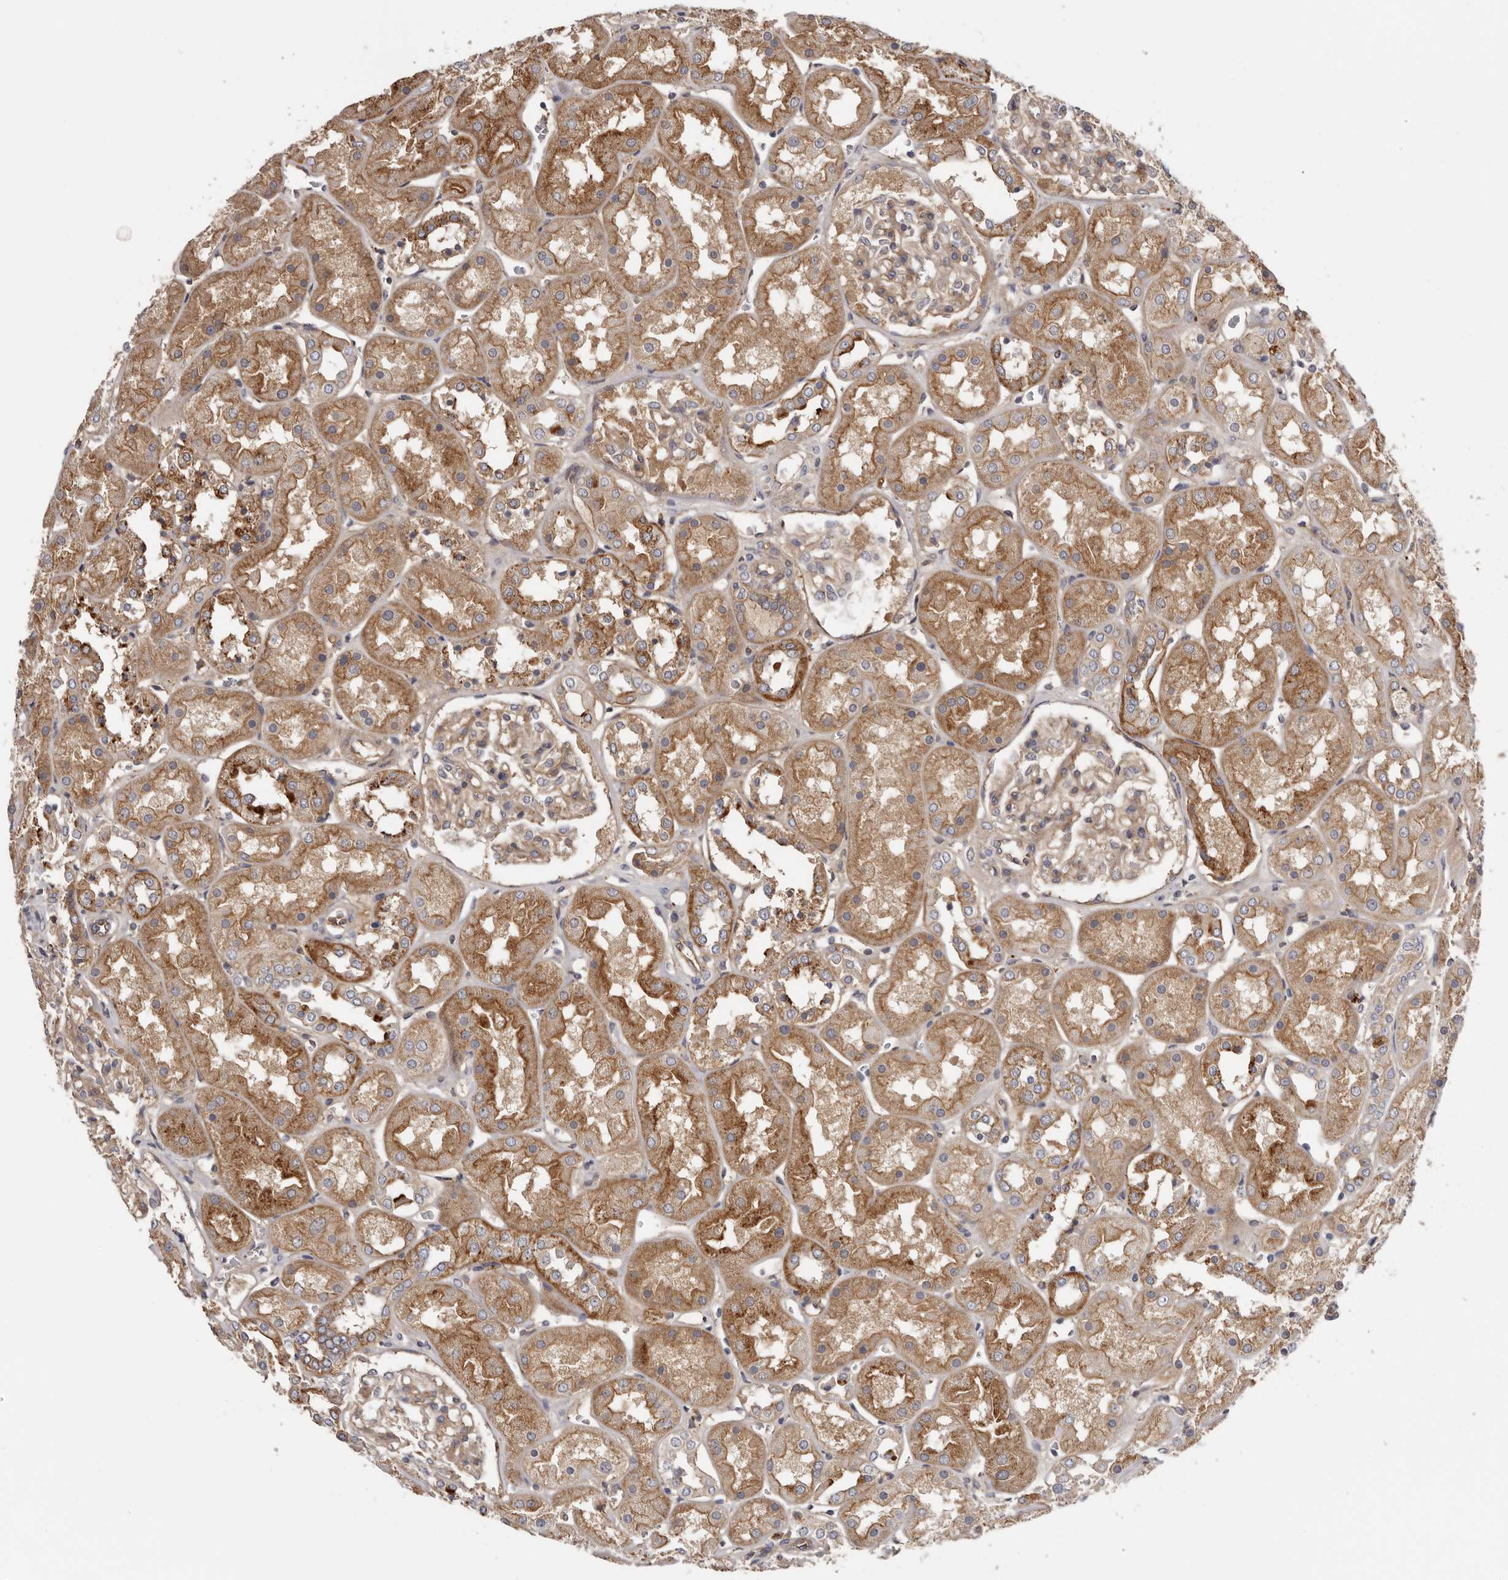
{"staining": {"intensity": "weak", "quantity": "25%-75%", "location": "cytoplasmic/membranous"}, "tissue": "kidney", "cell_type": "Cells in glomeruli", "image_type": "normal", "snomed": [{"axis": "morphology", "description": "Normal tissue, NOS"}, {"axis": "topography", "description": "Kidney"}], "caption": "Cells in glomeruli demonstrate low levels of weak cytoplasmic/membranous staining in approximately 25%-75% of cells in benign human kidney. Using DAB (brown) and hematoxylin (blue) stains, captured at high magnification using brightfield microscopy.", "gene": "INKA2", "patient": {"sex": "male", "age": 70}}